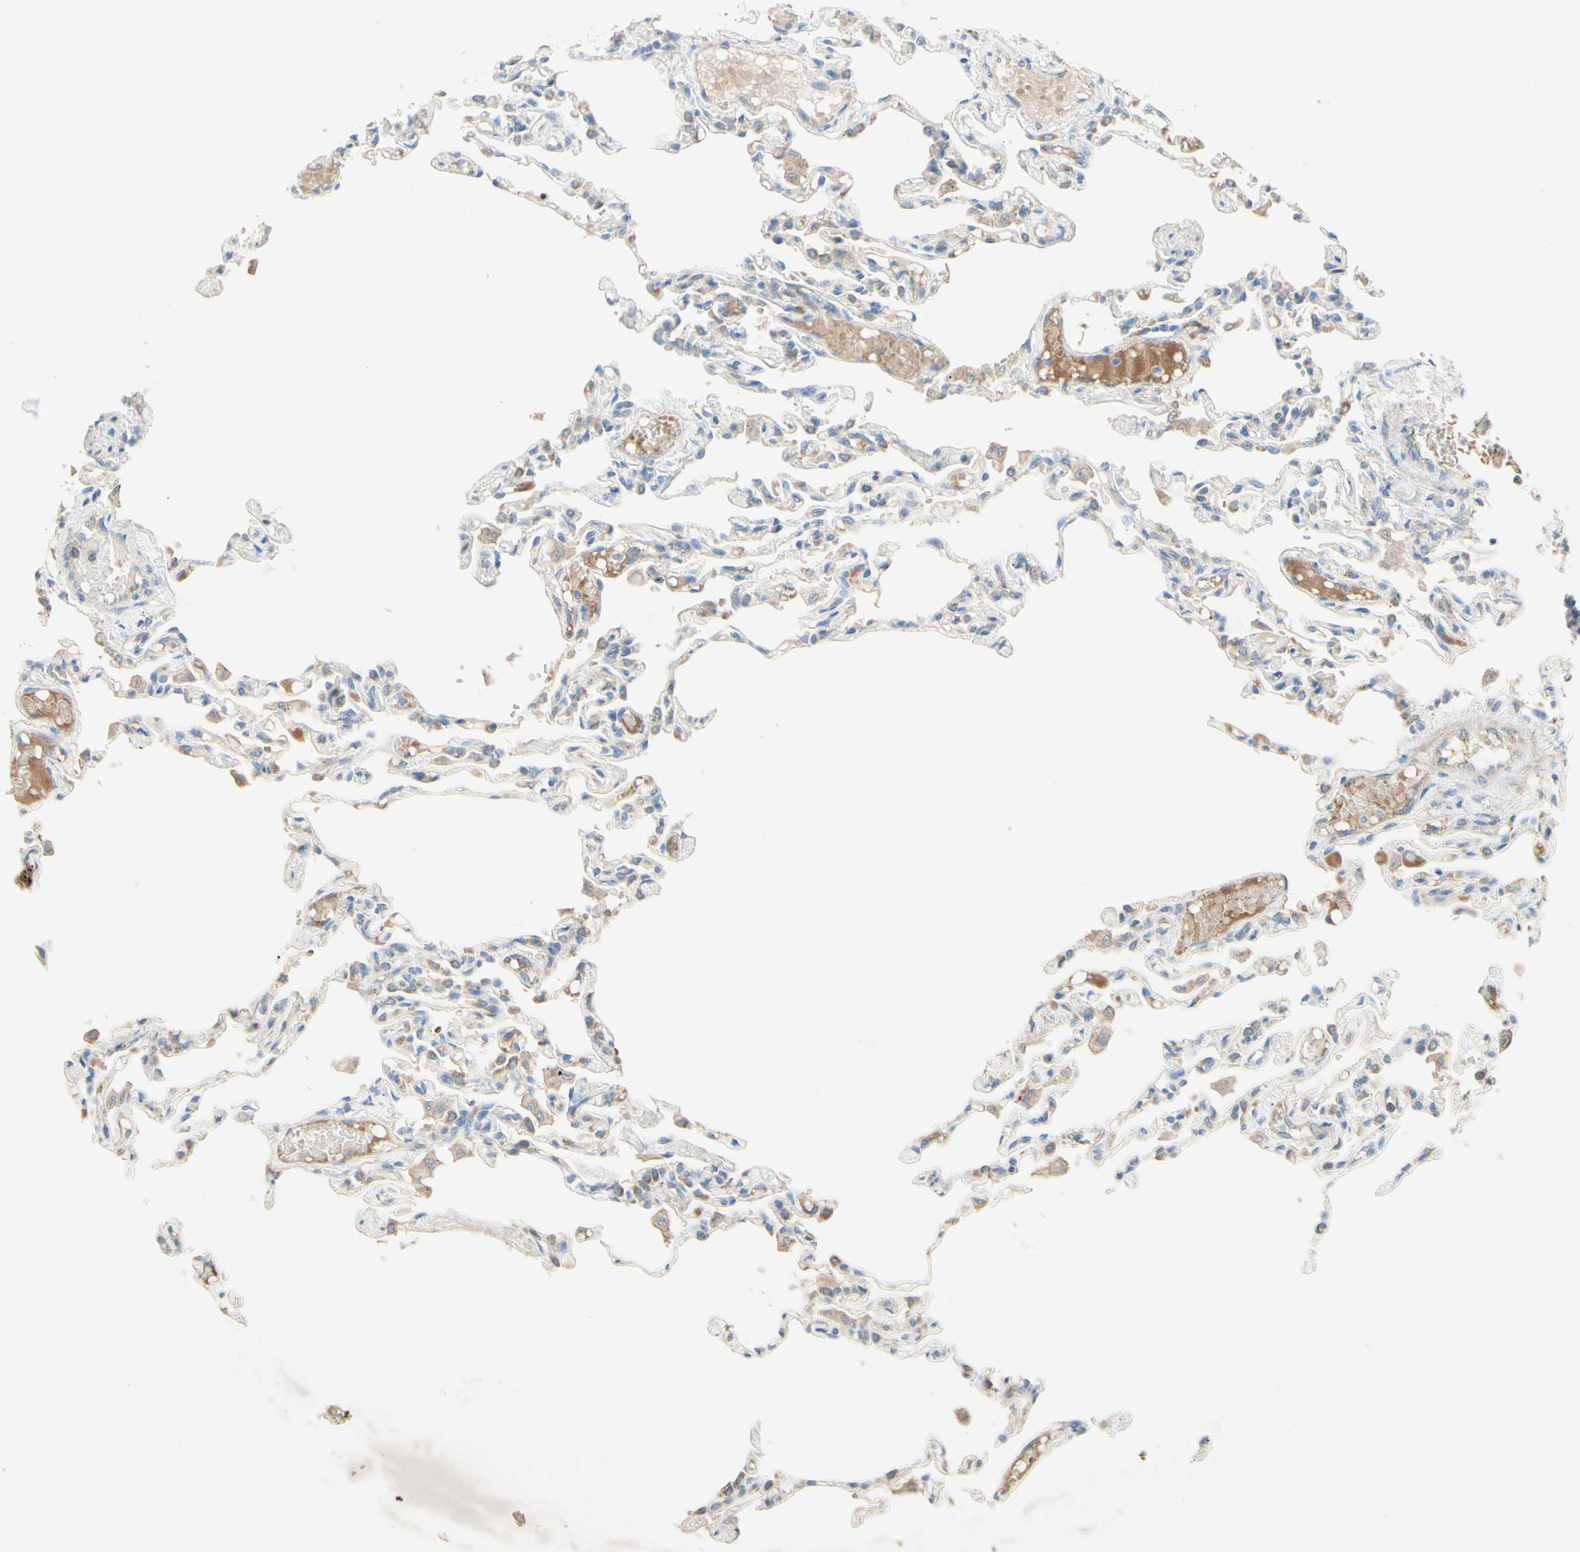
{"staining": {"intensity": "weak", "quantity": "25%-75%", "location": "cytoplasmic/membranous"}, "tissue": "lung", "cell_type": "Alveolar cells", "image_type": "normal", "snomed": [{"axis": "morphology", "description": "Normal tissue, NOS"}, {"axis": "topography", "description": "Lung"}], "caption": "This histopathology image shows IHC staining of benign lung, with low weak cytoplasmic/membranous staining in approximately 25%-75% of alveolar cells.", "gene": "IL2", "patient": {"sex": "male", "age": 21}}